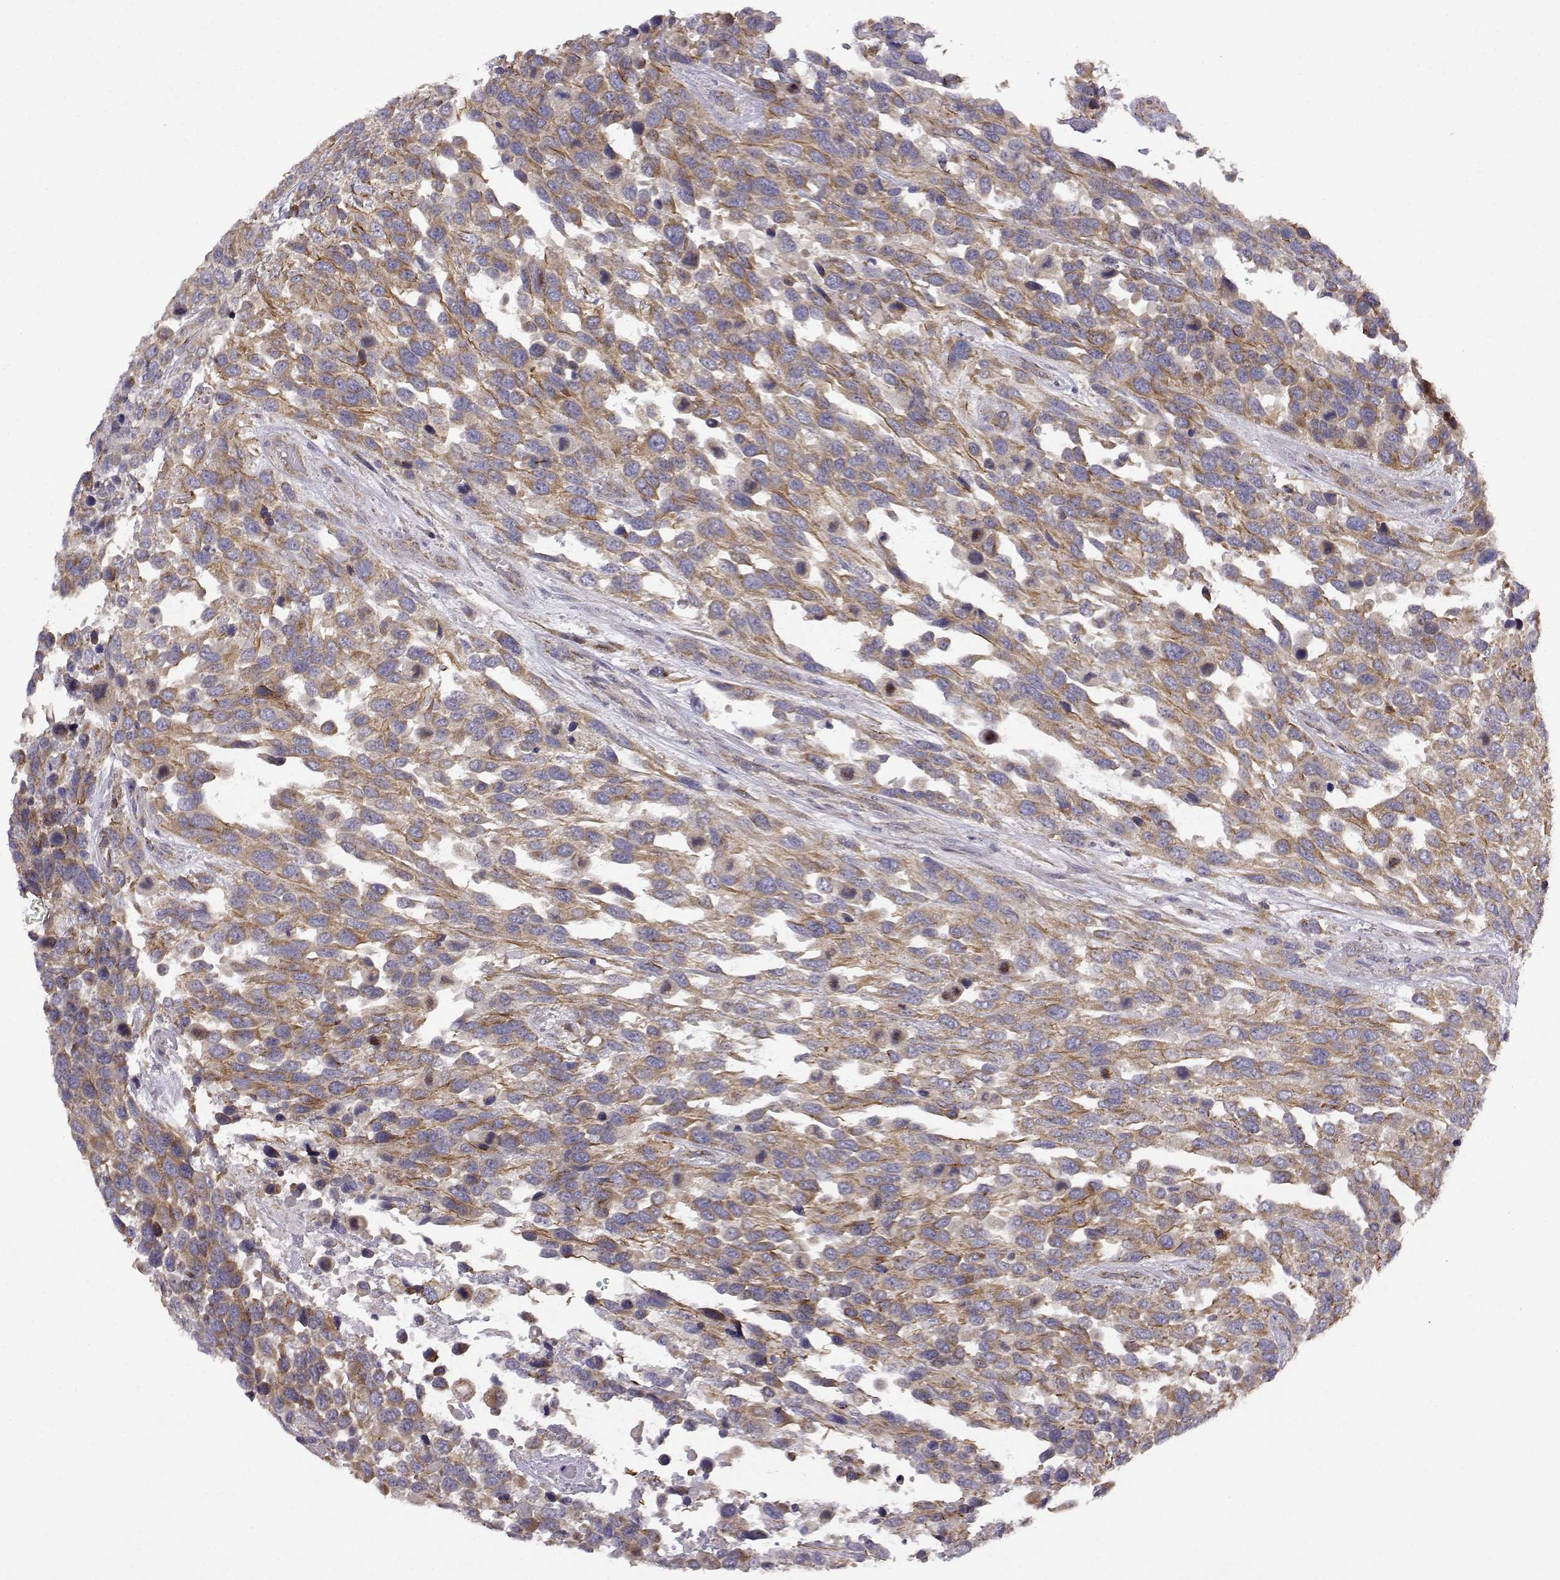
{"staining": {"intensity": "moderate", "quantity": "25%-75%", "location": "cytoplasmic/membranous"}, "tissue": "urothelial cancer", "cell_type": "Tumor cells", "image_type": "cancer", "snomed": [{"axis": "morphology", "description": "Urothelial carcinoma, High grade"}, {"axis": "topography", "description": "Urinary bladder"}], "caption": "Urothelial carcinoma (high-grade) stained with DAB IHC exhibits medium levels of moderate cytoplasmic/membranous staining in about 25%-75% of tumor cells.", "gene": "DDC", "patient": {"sex": "female", "age": 70}}